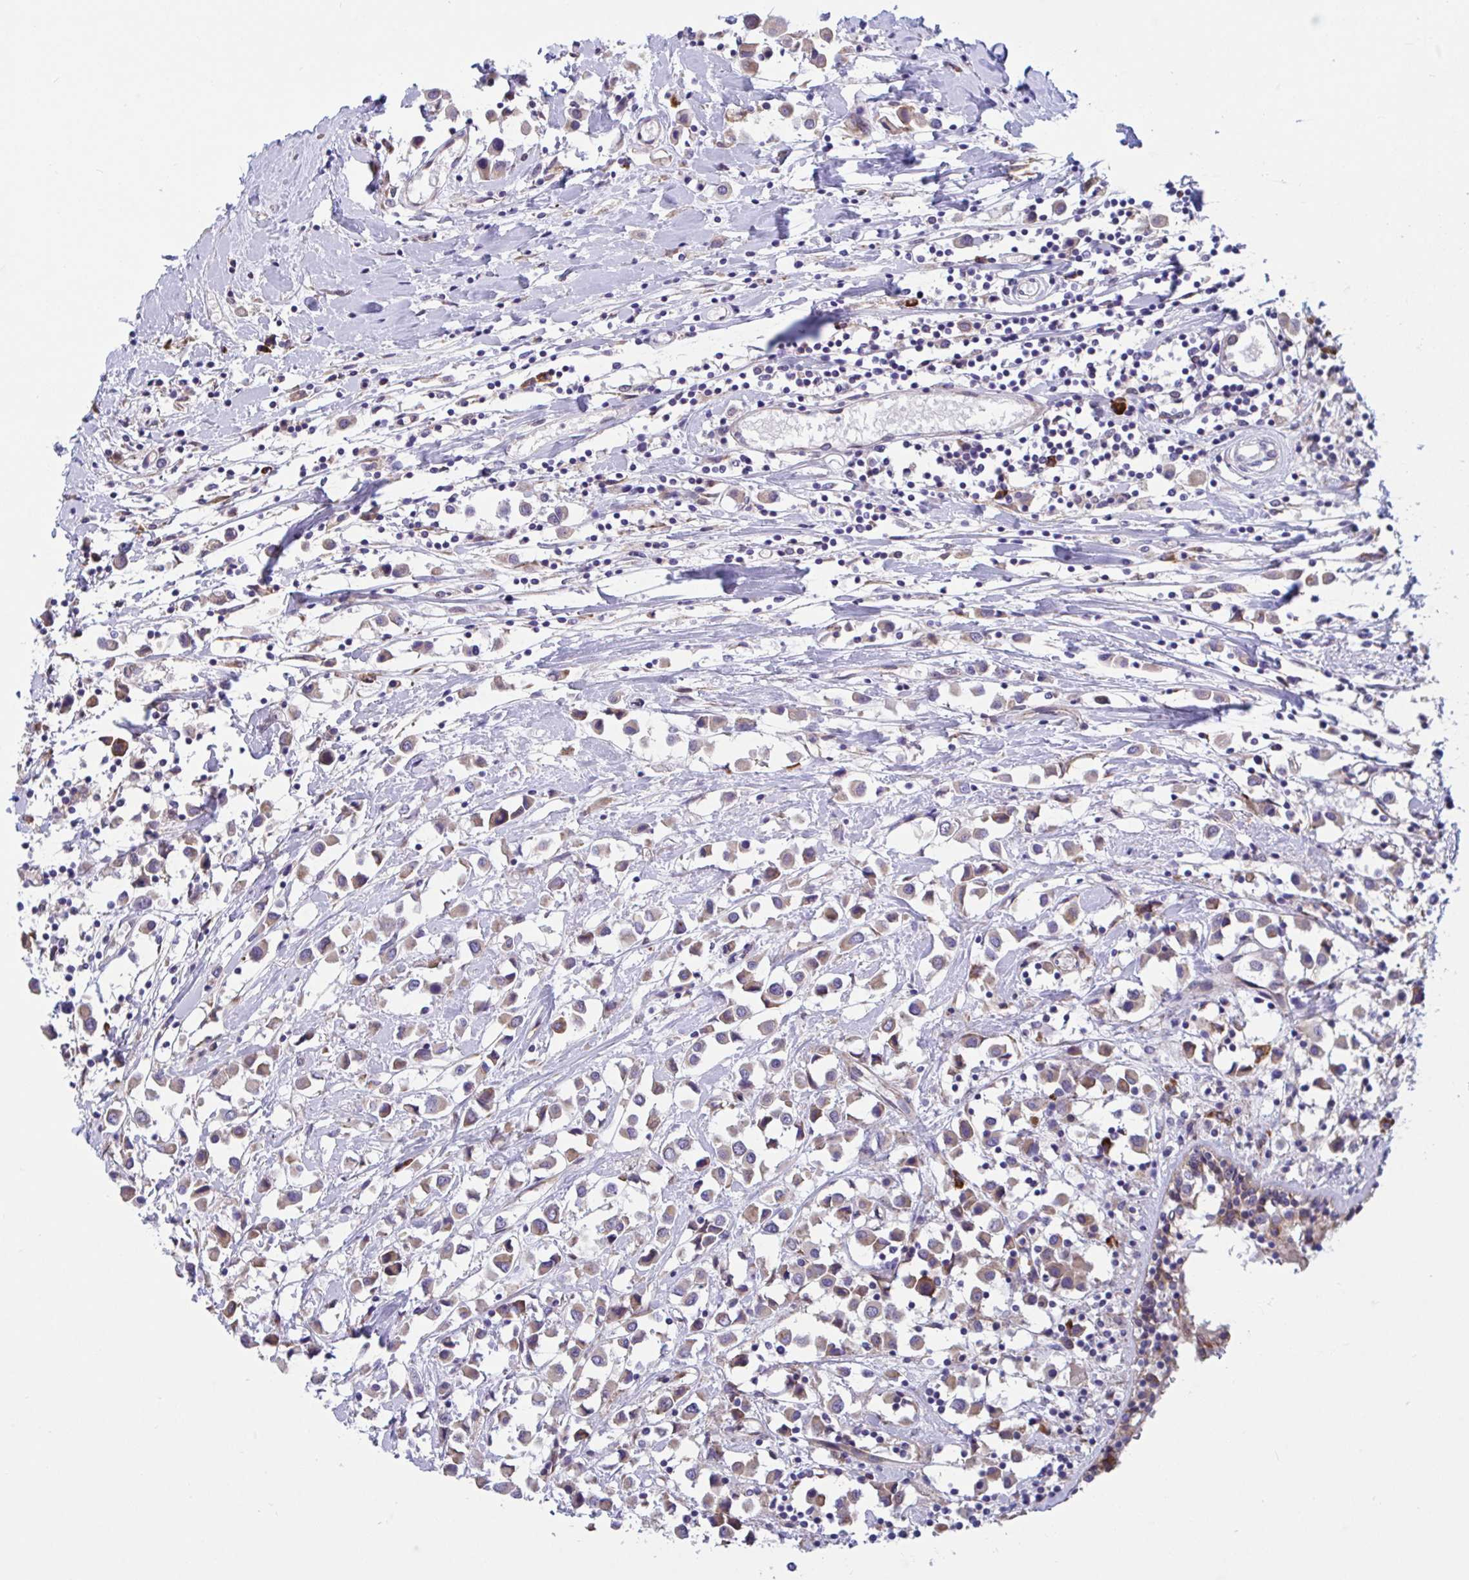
{"staining": {"intensity": "weak", "quantity": ">75%", "location": "cytoplasmic/membranous"}, "tissue": "breast cancer", "cell_type": "Tumor cells", "image_type": "cancer", "snomed": [{"axis": "morphology", "description": "Duct carcinoma"}, {"axis": "topography", "description": "Breast"}], "caption": "Immunohistochemistry (IHC) histopathology image of breast cancer stained for a protein (brown), which demonstrates low levels of weak cytoplasmic/membranous staining in approximately >75% of tumor cells.", "gene": "WBP1", "patient": {"sex": "female", "age": 61}}